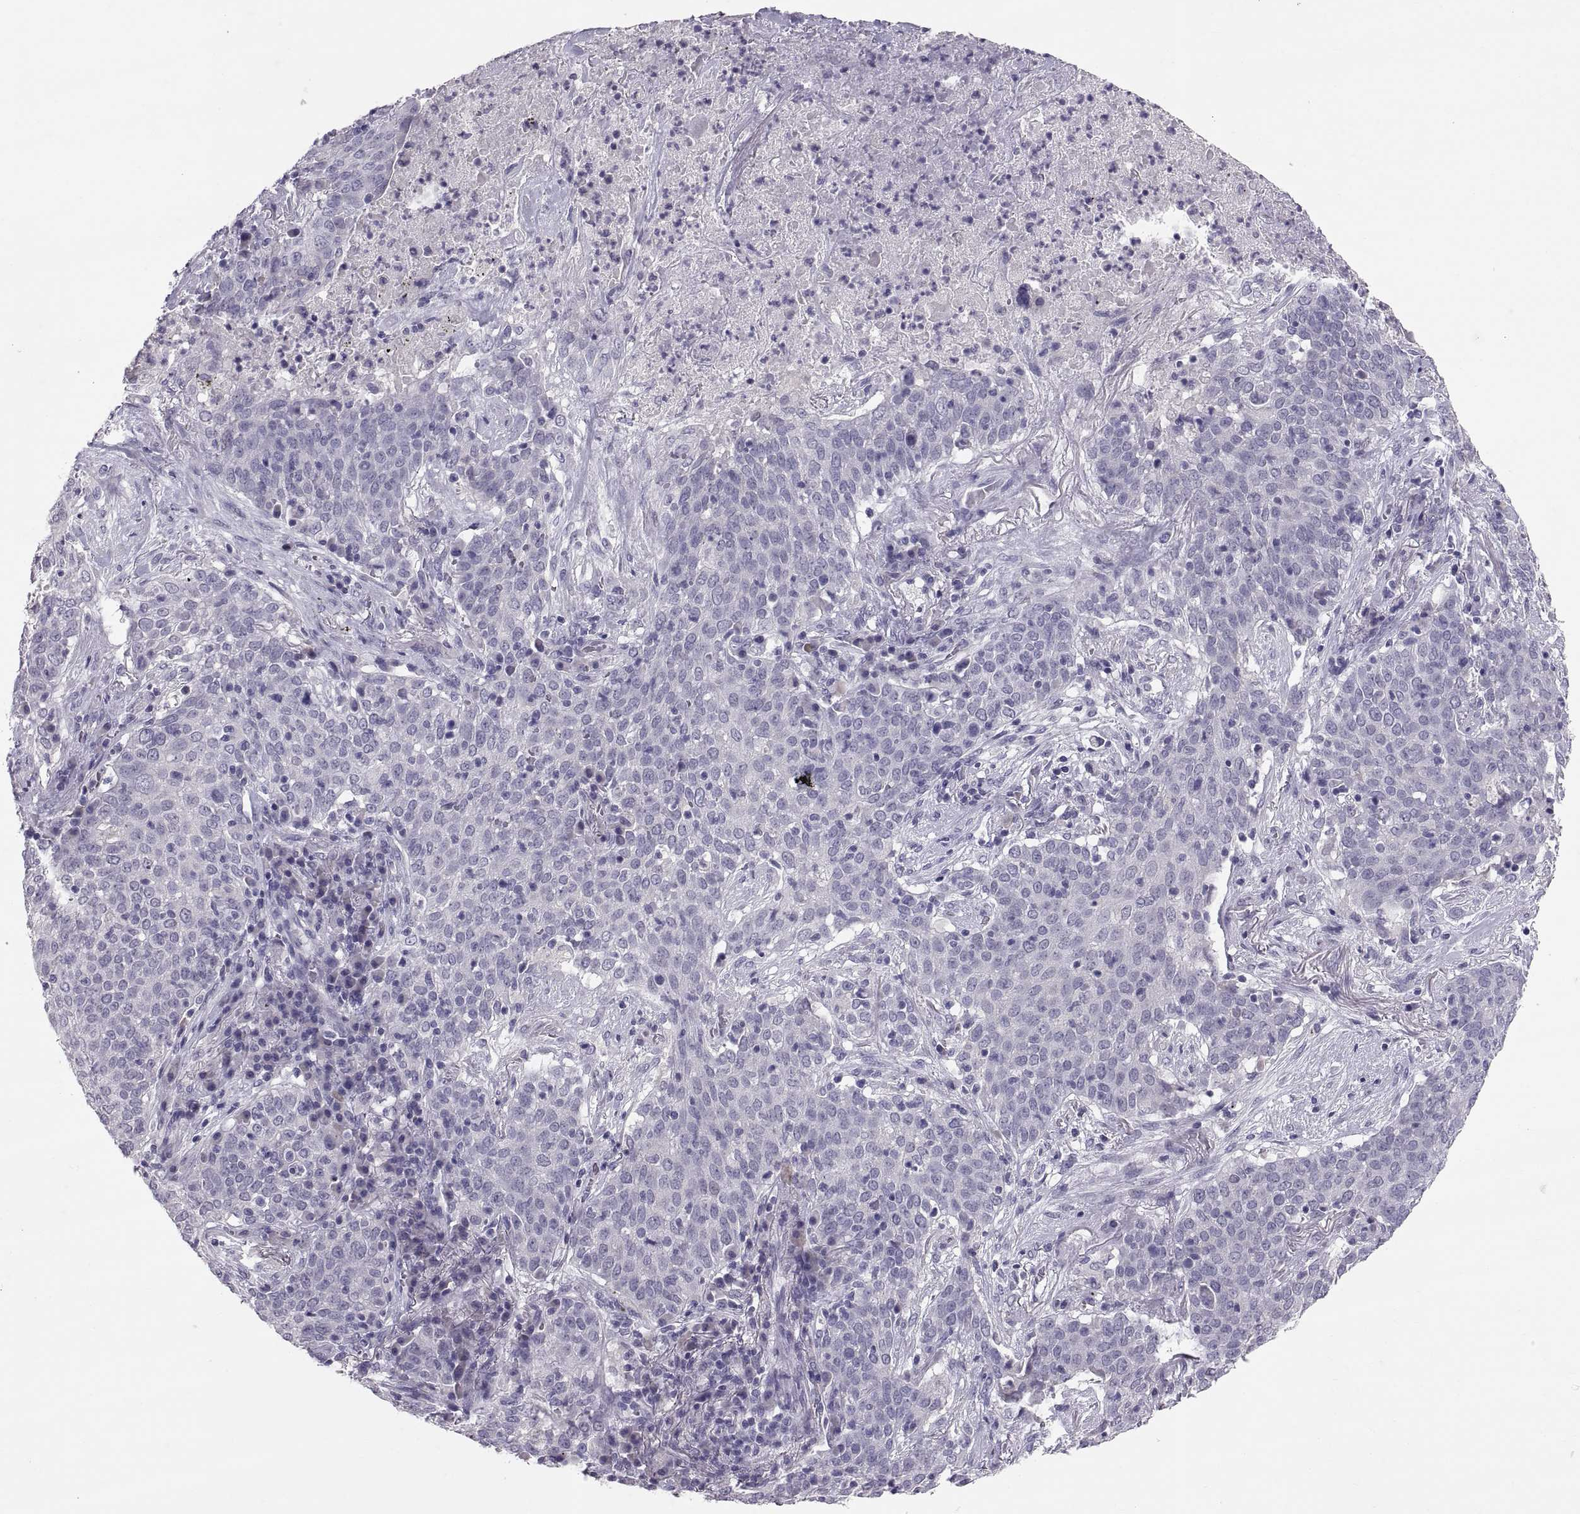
{"staining": {"intensity": "negative", "quantity": "none", "location": "none"}, "tissue": "lung cancer", "cell_type": "Tumor cells", "image_type": "cancer", "snomed": [{"axis": "morphology", "description": "Squamous cell carcinoma, NOS"}, {"axis": "topography", "description": "Lung"}], "caption": "Tumor cells show no significant protein staining in squamous cell carcinoma (lung).", "gene": "PTN", "patient": {"sex": "male", "age": 82}}